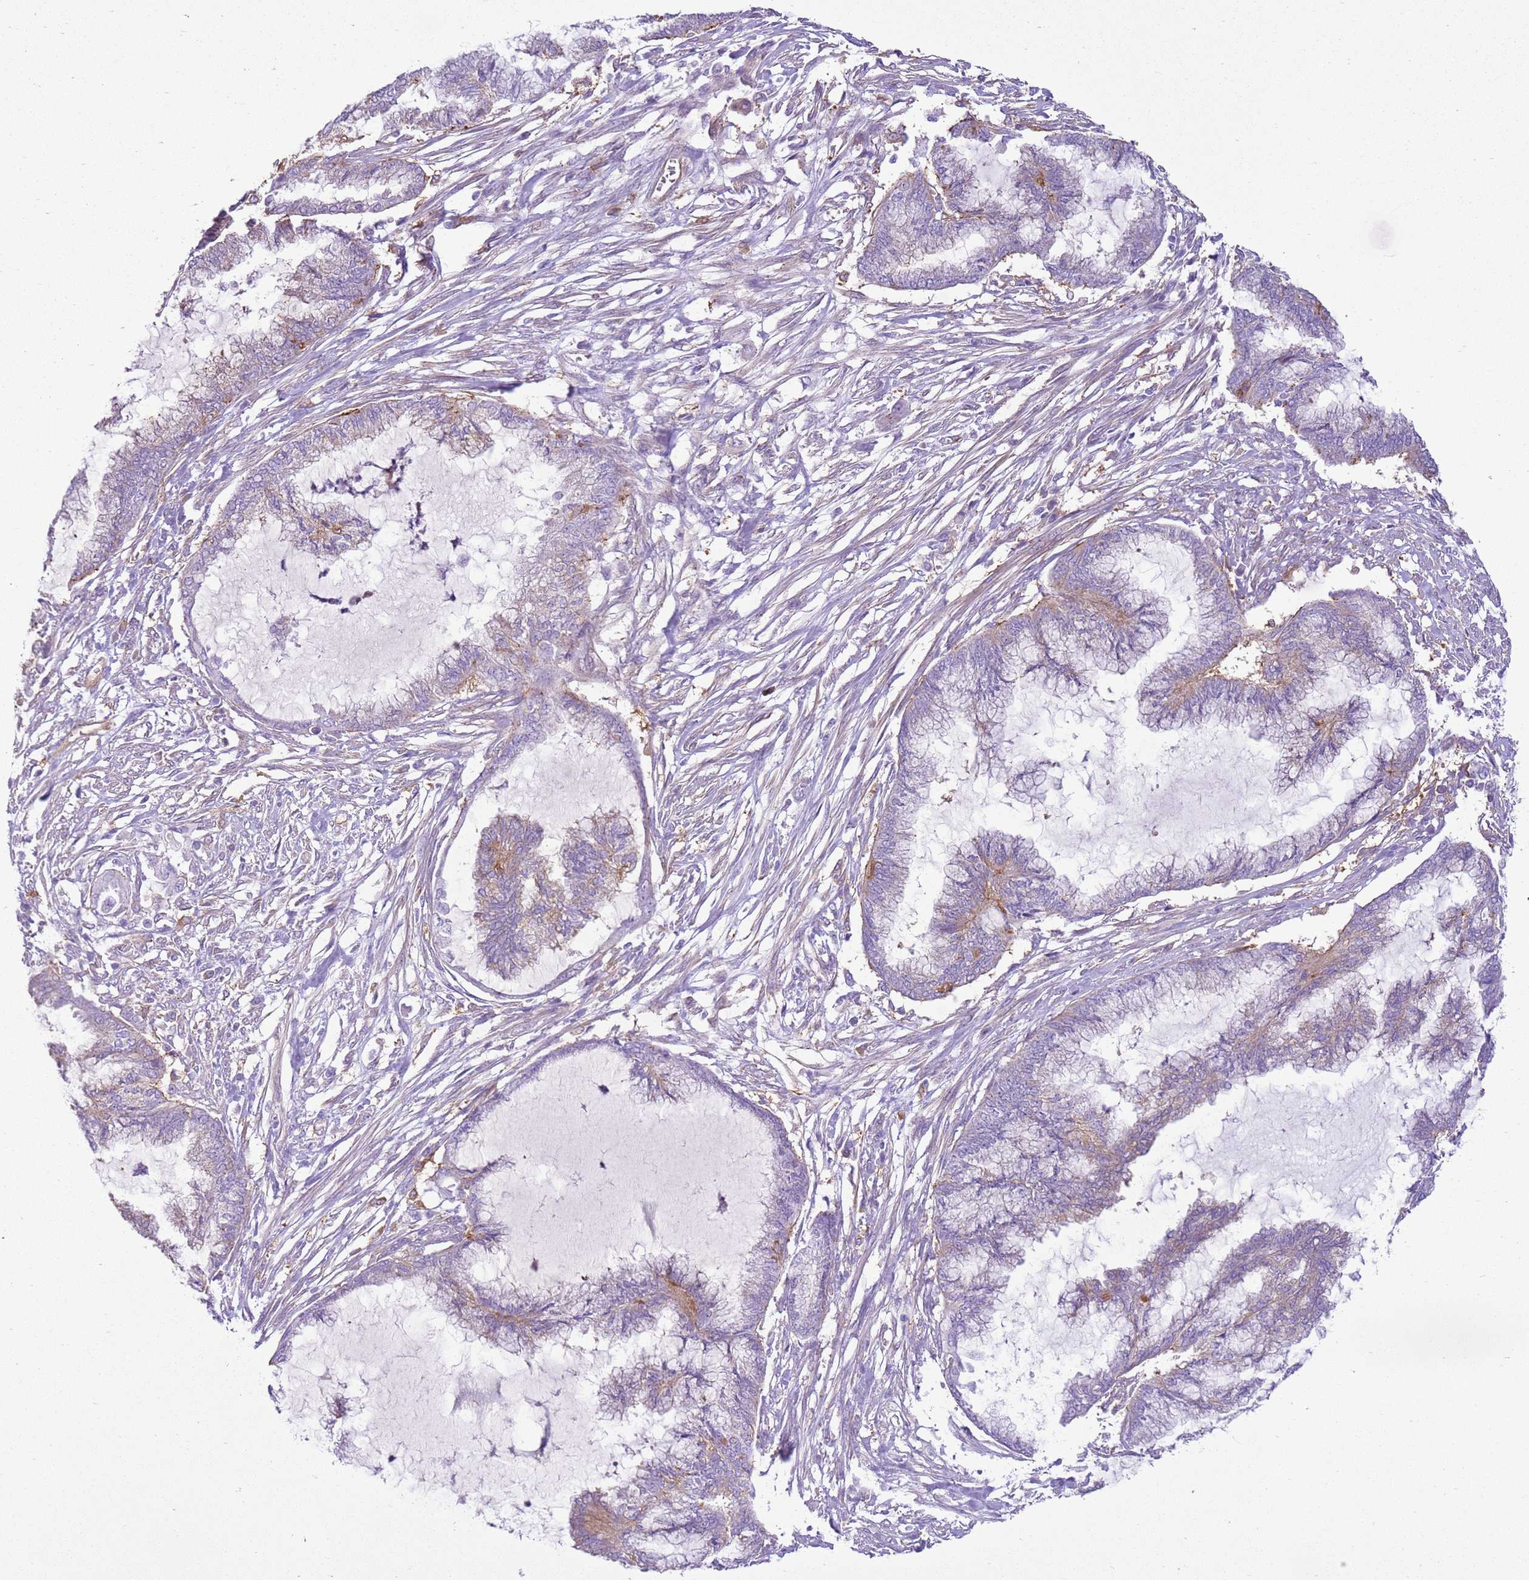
{"staining": {"intensity": "weak", "quantity": "25%-75%", "location": "cytoplasmic/membranous"}, "tissue": "endometrial cancer", "cell_type": "Tumor cells", "image_type": "cancer", "snomed": [{"axis": "morphology", "description": "Adenocarcinoma, NOS"}, {"axis": "topography", "description": "Endometrium"}], "caption": "Brown immunohistochemical staining in endometrial cancer (adenocarcinoma) shows weak cytoplasmic/membranous expression in about 25%-75% of tumor cells. (DAB (3,3'-diaminobenzidine) IHC with brightfield microscopy, high magnification).", "gene": "SNX21", "patient": {"sex": "female", "age": 86}}